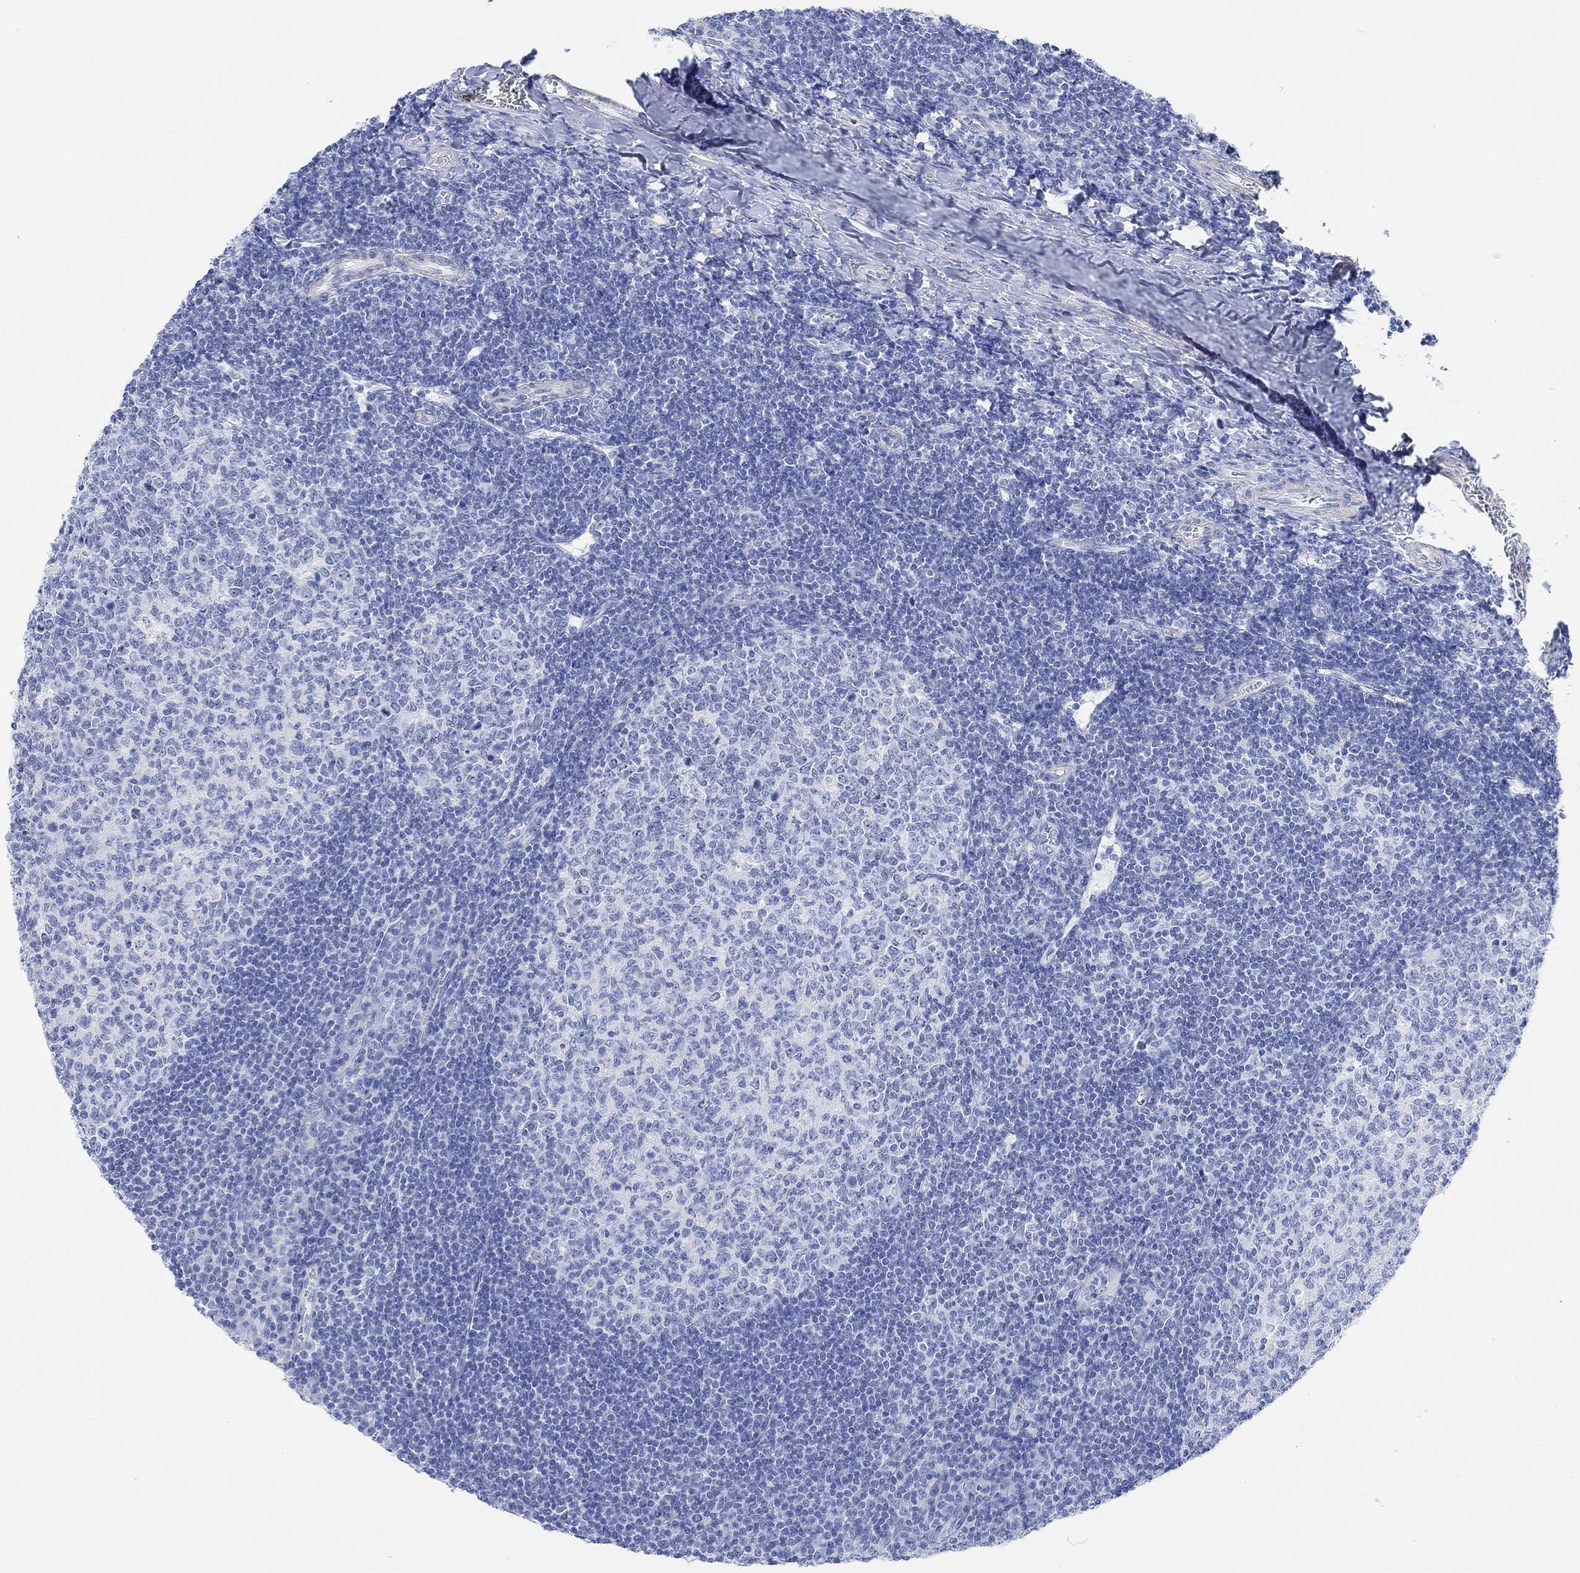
{"staining": {"intensity": "negative", "quantity": "none", "location": "none"}, "tissue": "tonsil", "cell_type": "Germinal center cells", "image_type": "normal", "snomed": [{"axis": "morphology", "description": "Normal tissue, NOS"}, {"axis": "topography", "description": "Tonsil"}], "caption": "Protein analysis of unremarkable tonsil exhibits no significant expression in germinal center cells. (Immunohistochemistry, brightfield microscopy, high magnification).", "gene": "ANKRD33", "patient": {"sex": "female", "age": 13}}